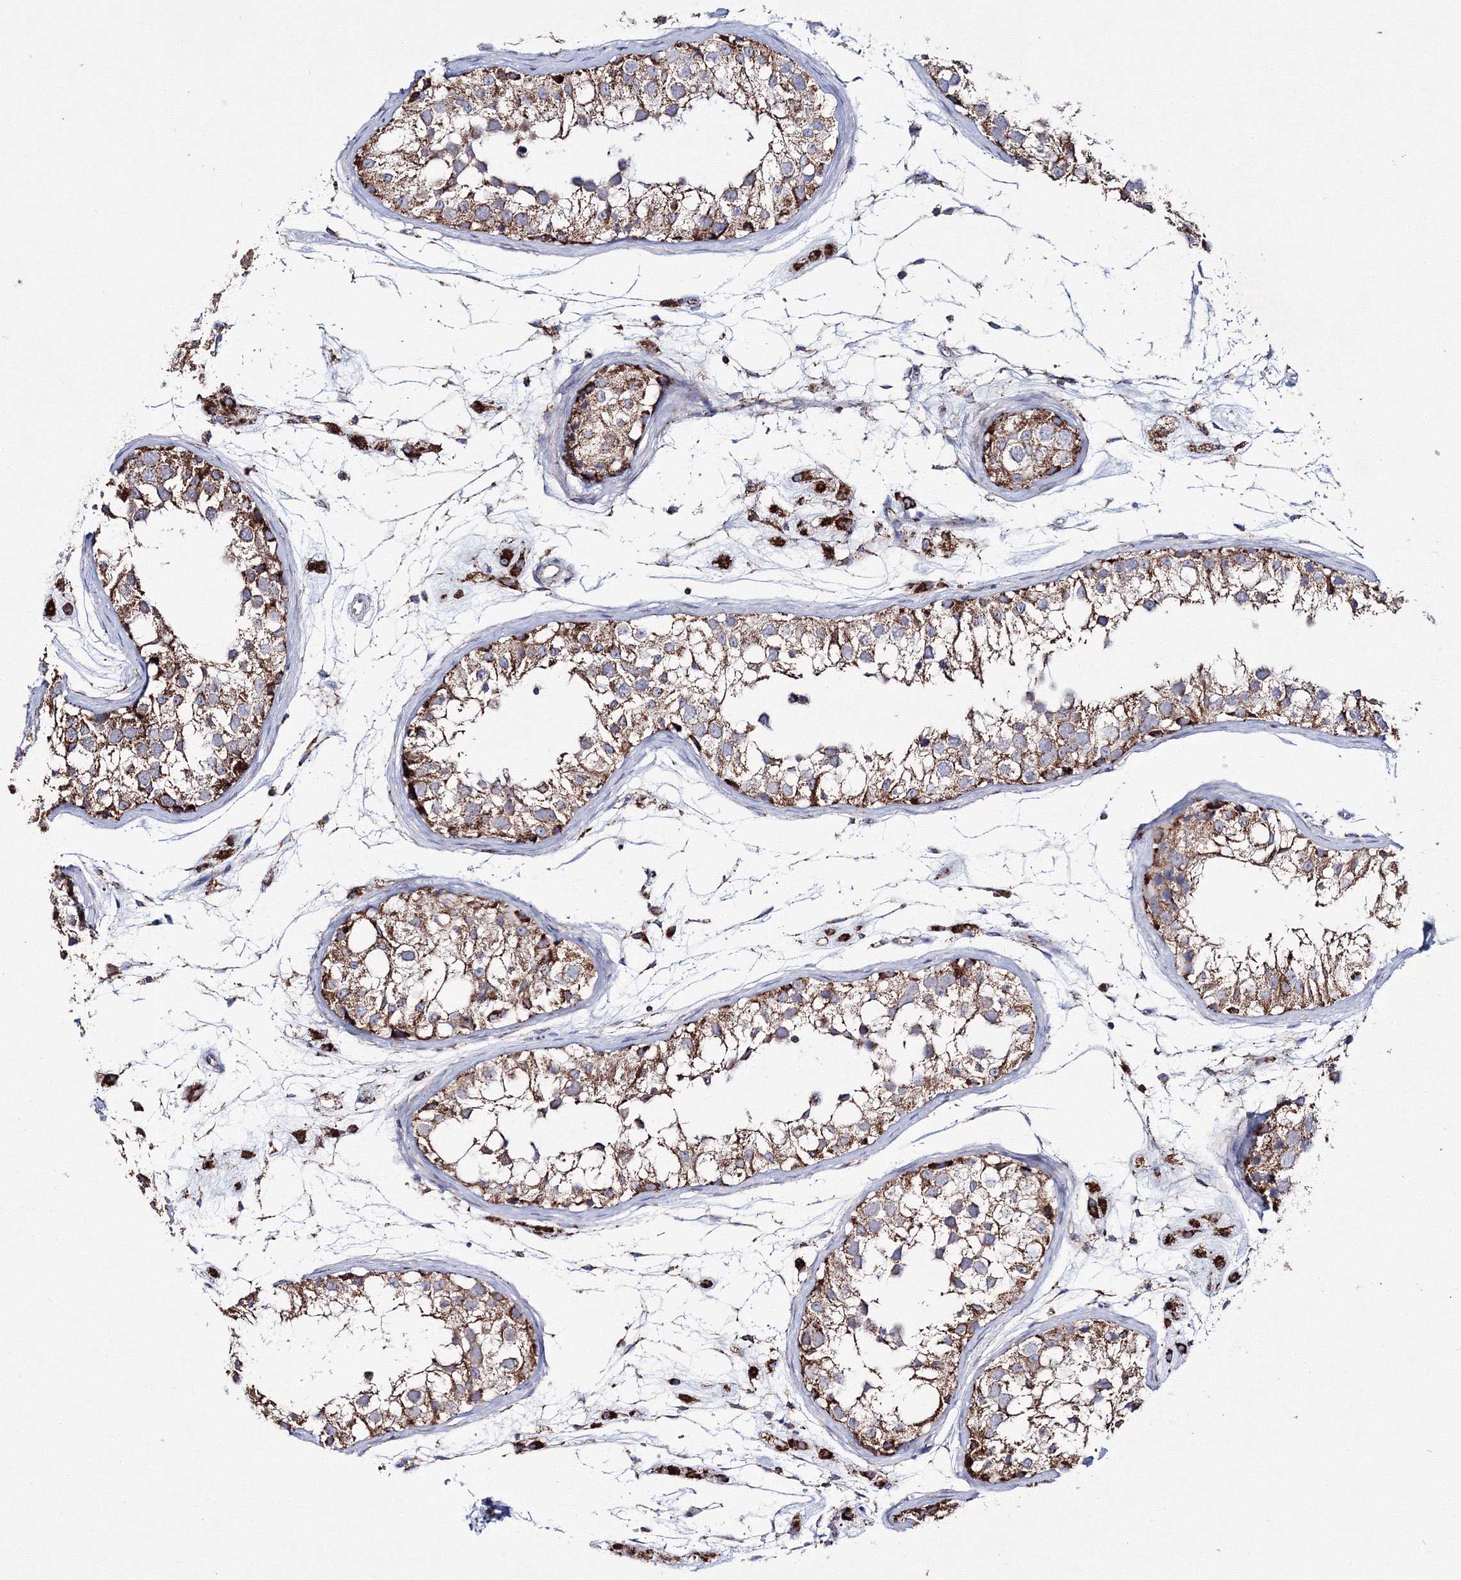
{"staining": {"intensity": "moderate", "quantity": ">75%", "location": "cytoplasmic/membranous"}, "tissue": "testis", "cell_type": "Cells in seminiferous ducts", "image_type": "normal", "snomed": [{"axis": "morphology", "description": "Normal tissue, NOS"}, {"axis": "morphology", "description": "Adenocarcinoma, metastatic, NOS"}, {"axis": "topography", "description": "Testis"}], "caption": "About >75% of cells in seminiferous ducts in benign human testis display moderate cytoplasmic/membranous protein expression as visualized by brown immunohistochemical staining.", "gene": "IGSF9", "patient": {"sex": "male", "age": 26}}